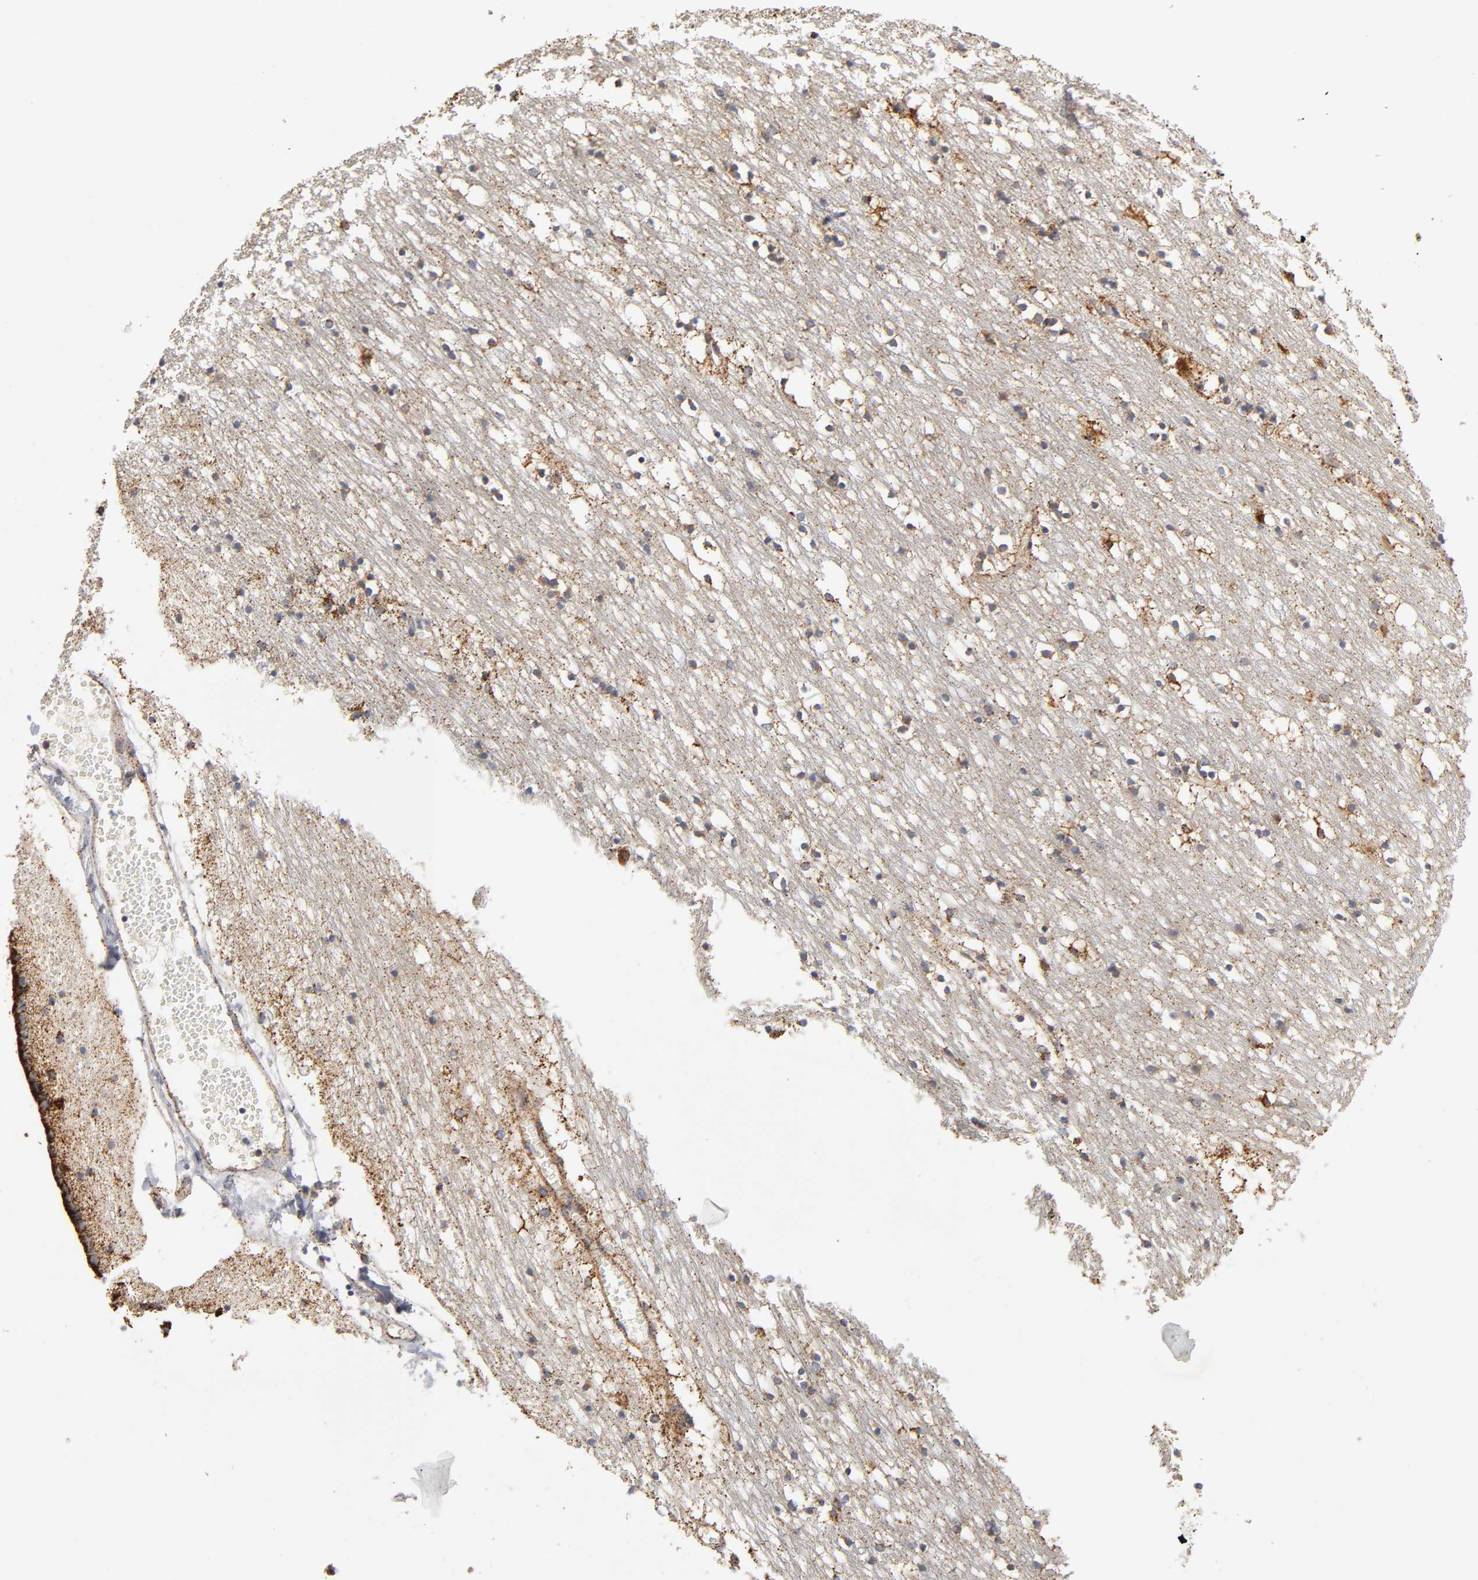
{"staining": {"intensity": "strong", "quantity": "25%-75%", "location": "cytoplasmic/membranous"}, "tissue": "caudate", "cell_type": "Glial cells", "image_type": "normal", "snomed": [{"axis": "morphology", "description": "Normal tissue, NOS"}, {"axis": "topography", "description": "Lateral ventricle wall"}], "caption": "Caudate stained for a protein (brown) reveals strong cytoplasmic/membranous positive staining in approximately 25%-75% of glial cells.", "gene": "ISG15", "patient": {"sex": "male", "age": 45}}